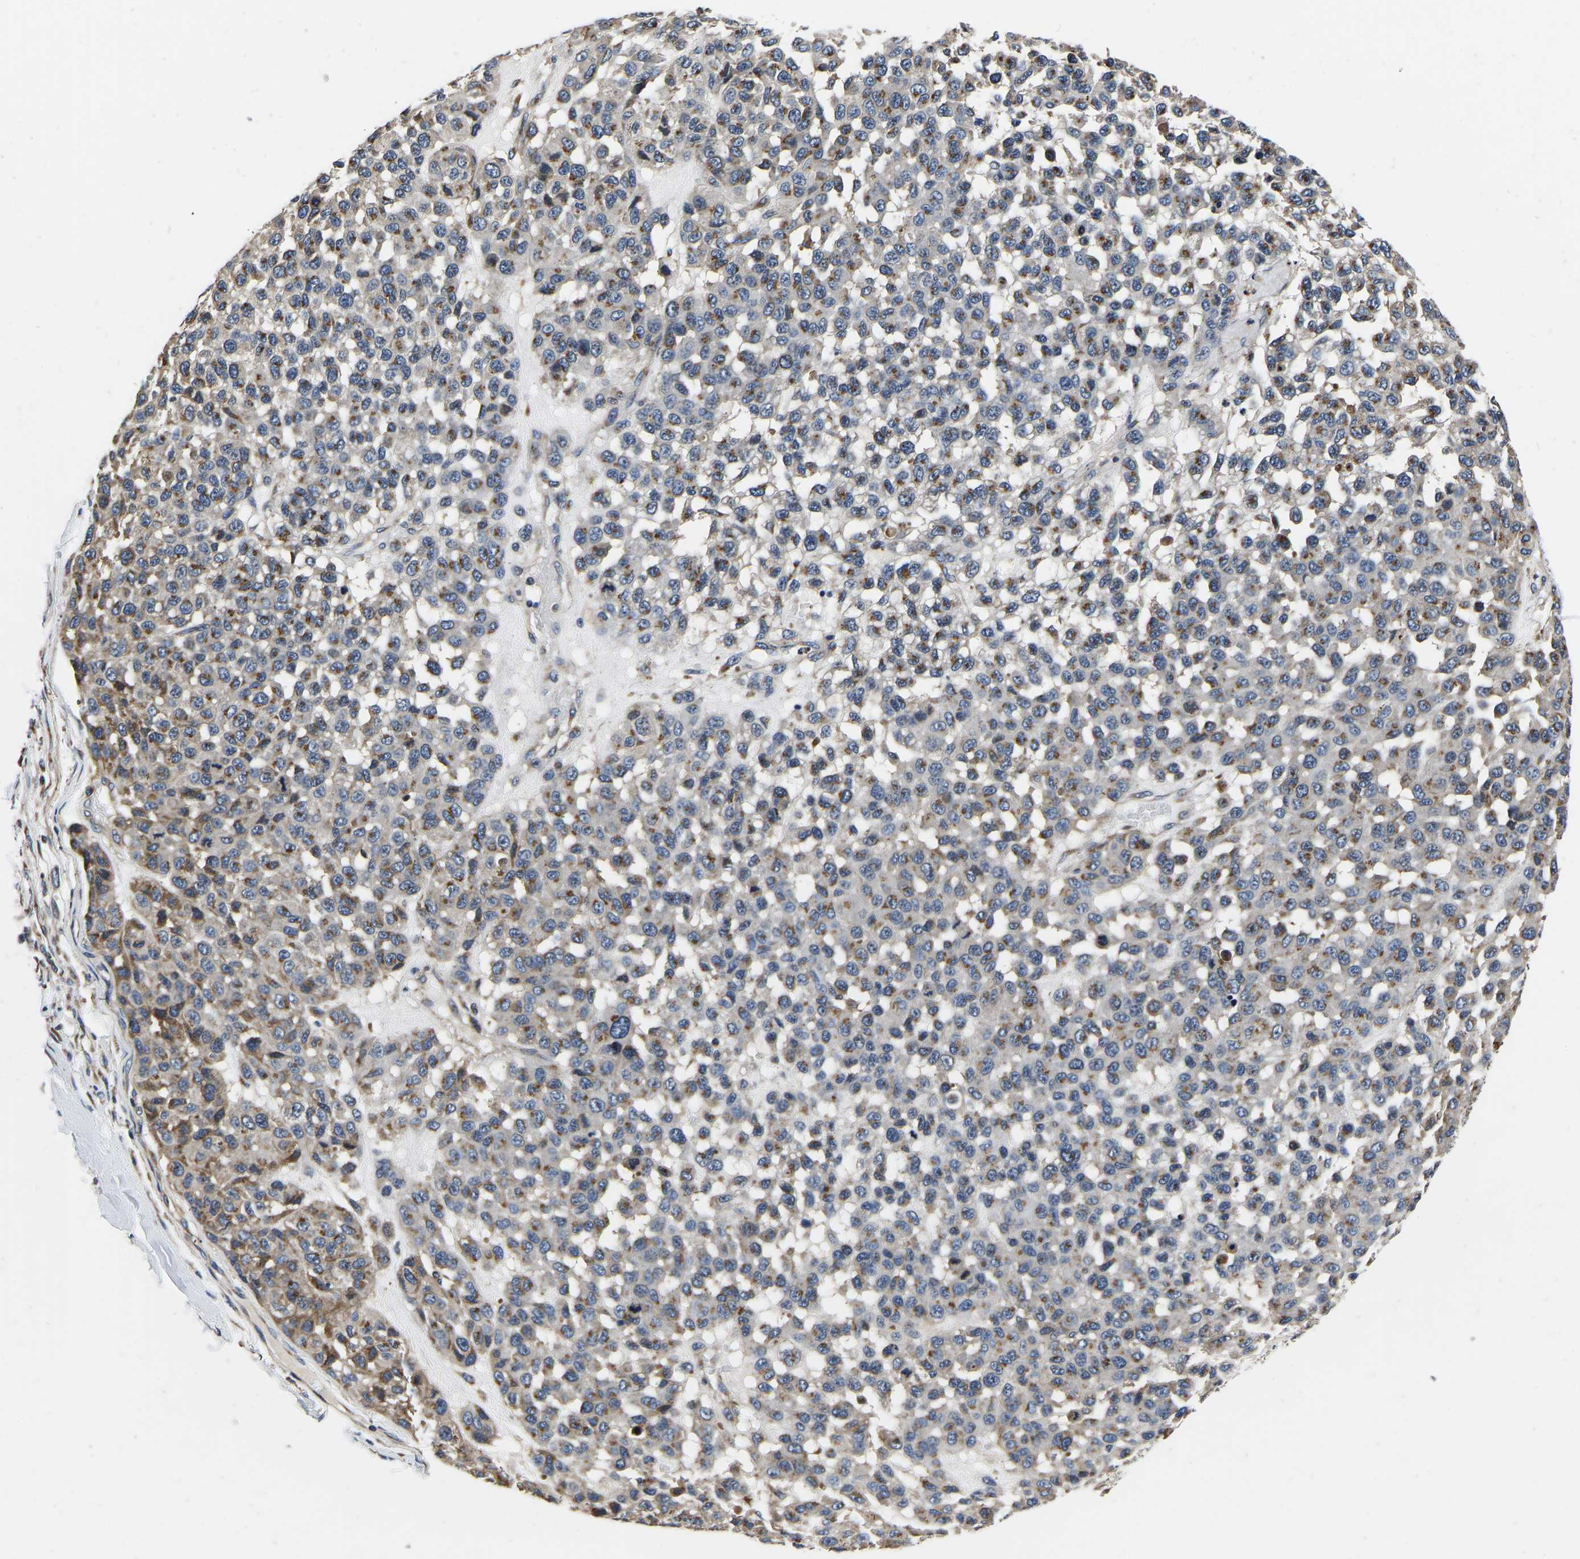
{"staining": {"intensity": "moderate", "quantity": ">75%", "location": "cytoplasmic/membranous"}, "tissue": "melanoma", "cell_type": "Tumor cells", "image_type": "cancer", "snomed": [{"axis": "morphology", "description": "Malignant melanoma, NOS"}, {"axis": "topography", "description": "Skin"}], "caption": "Human malignant melanoma stained with a protein marker shows moderate staining in tumor cells.", "gene": "RABAC1", "patient": {"sex": "male", "age": 62}}